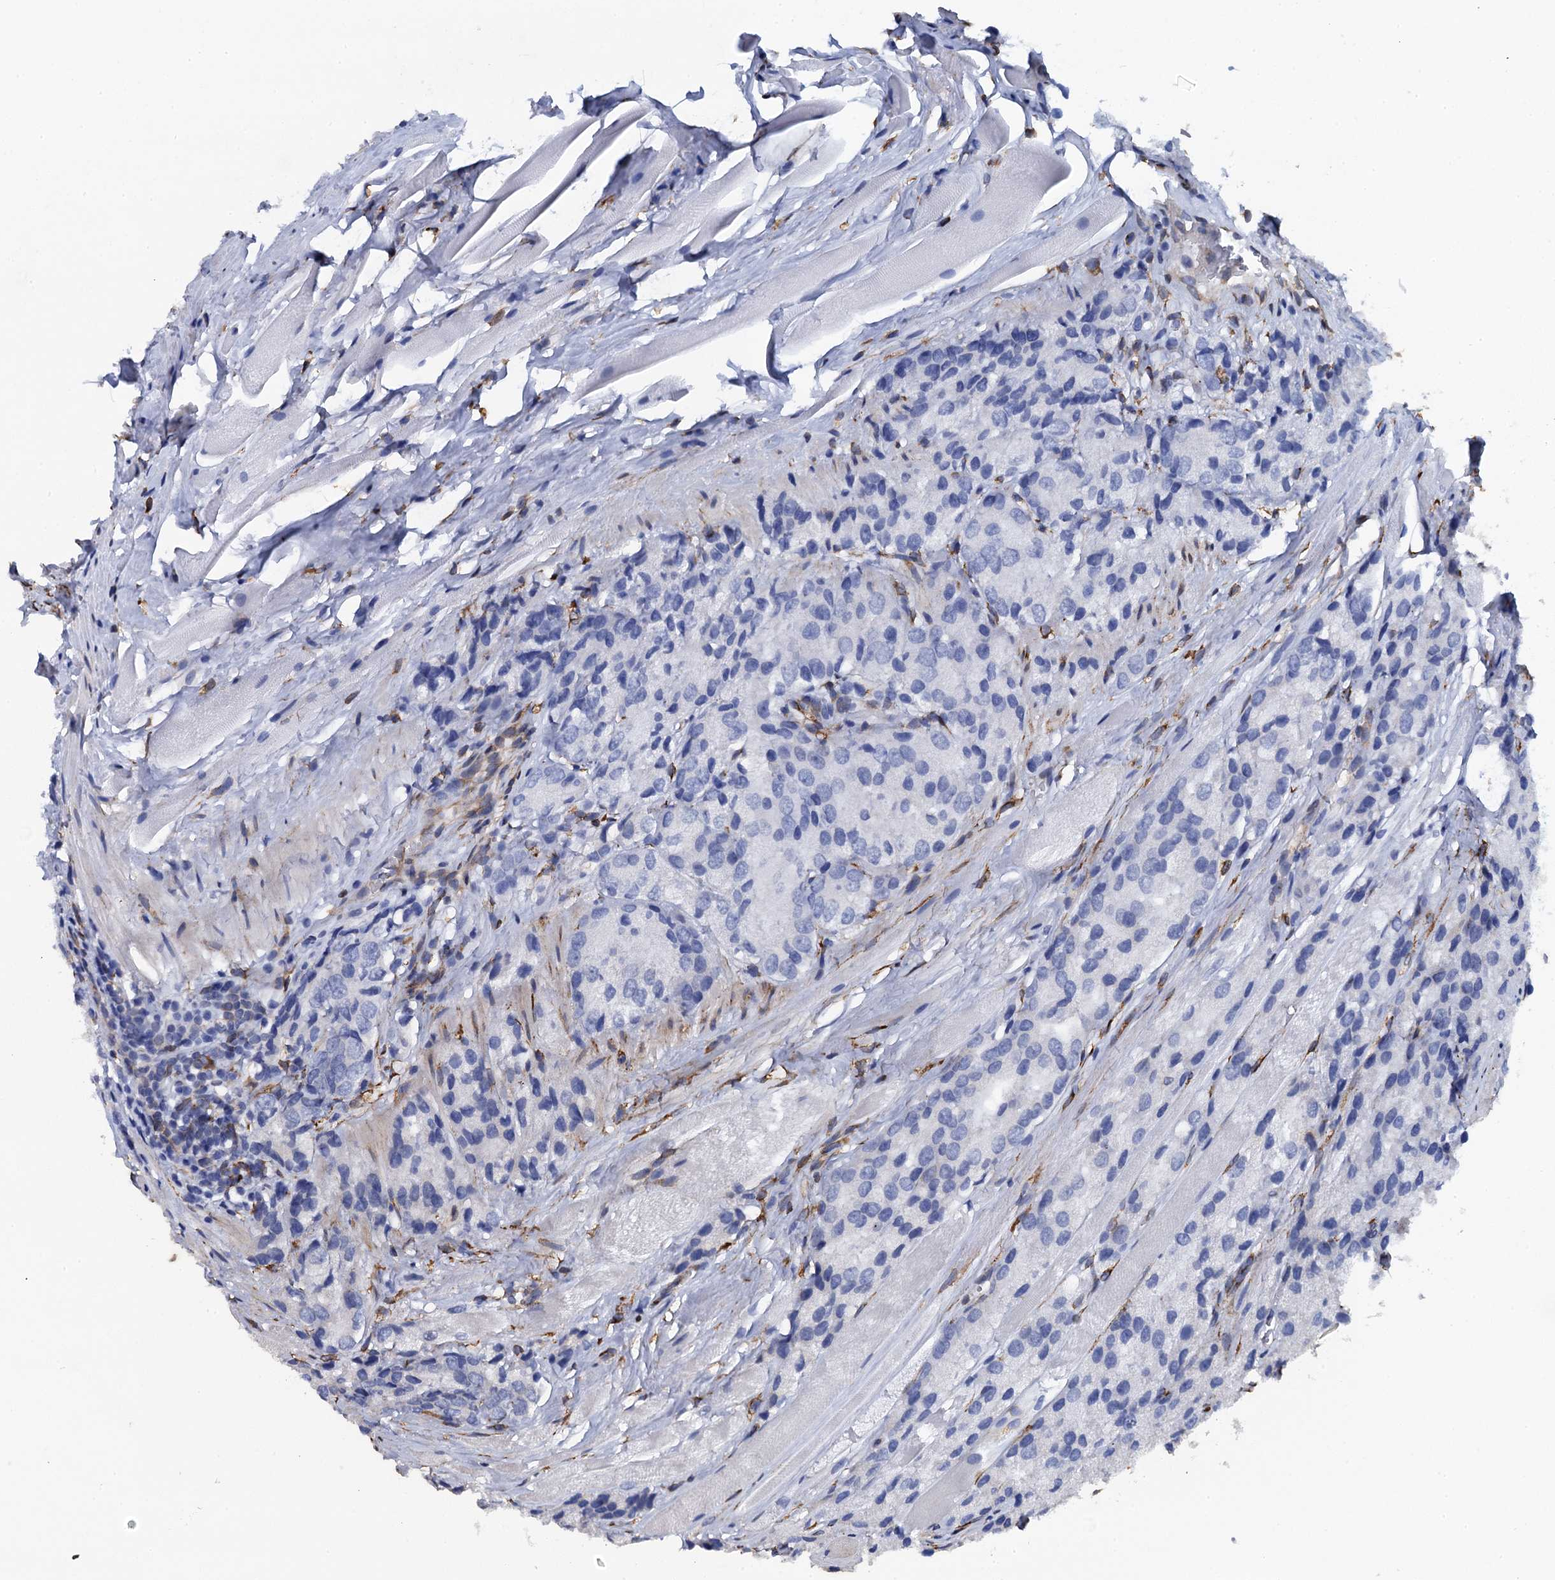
{"staining": {"intensity": "negative", "quantity": "none", "location": "none"}, "tissue": "prostate cancer", "cell_type": "Tumor cells", "image_type": "cancer", "snomed": [{"axis": "morphology", "description": "Adenocarcinoma, High grade"}, {"axis": "topography", "description": "Prostate"}], "caption": "An immunohistochemistry (IHC) image of prostate adenocarcinoma (high-grade) is shown. There is no staining in tumor cells of prostate adenocarcinoma (high-grade).", "gene": "POGLUT3", "patient": {"sex": "male", "age": 66}}